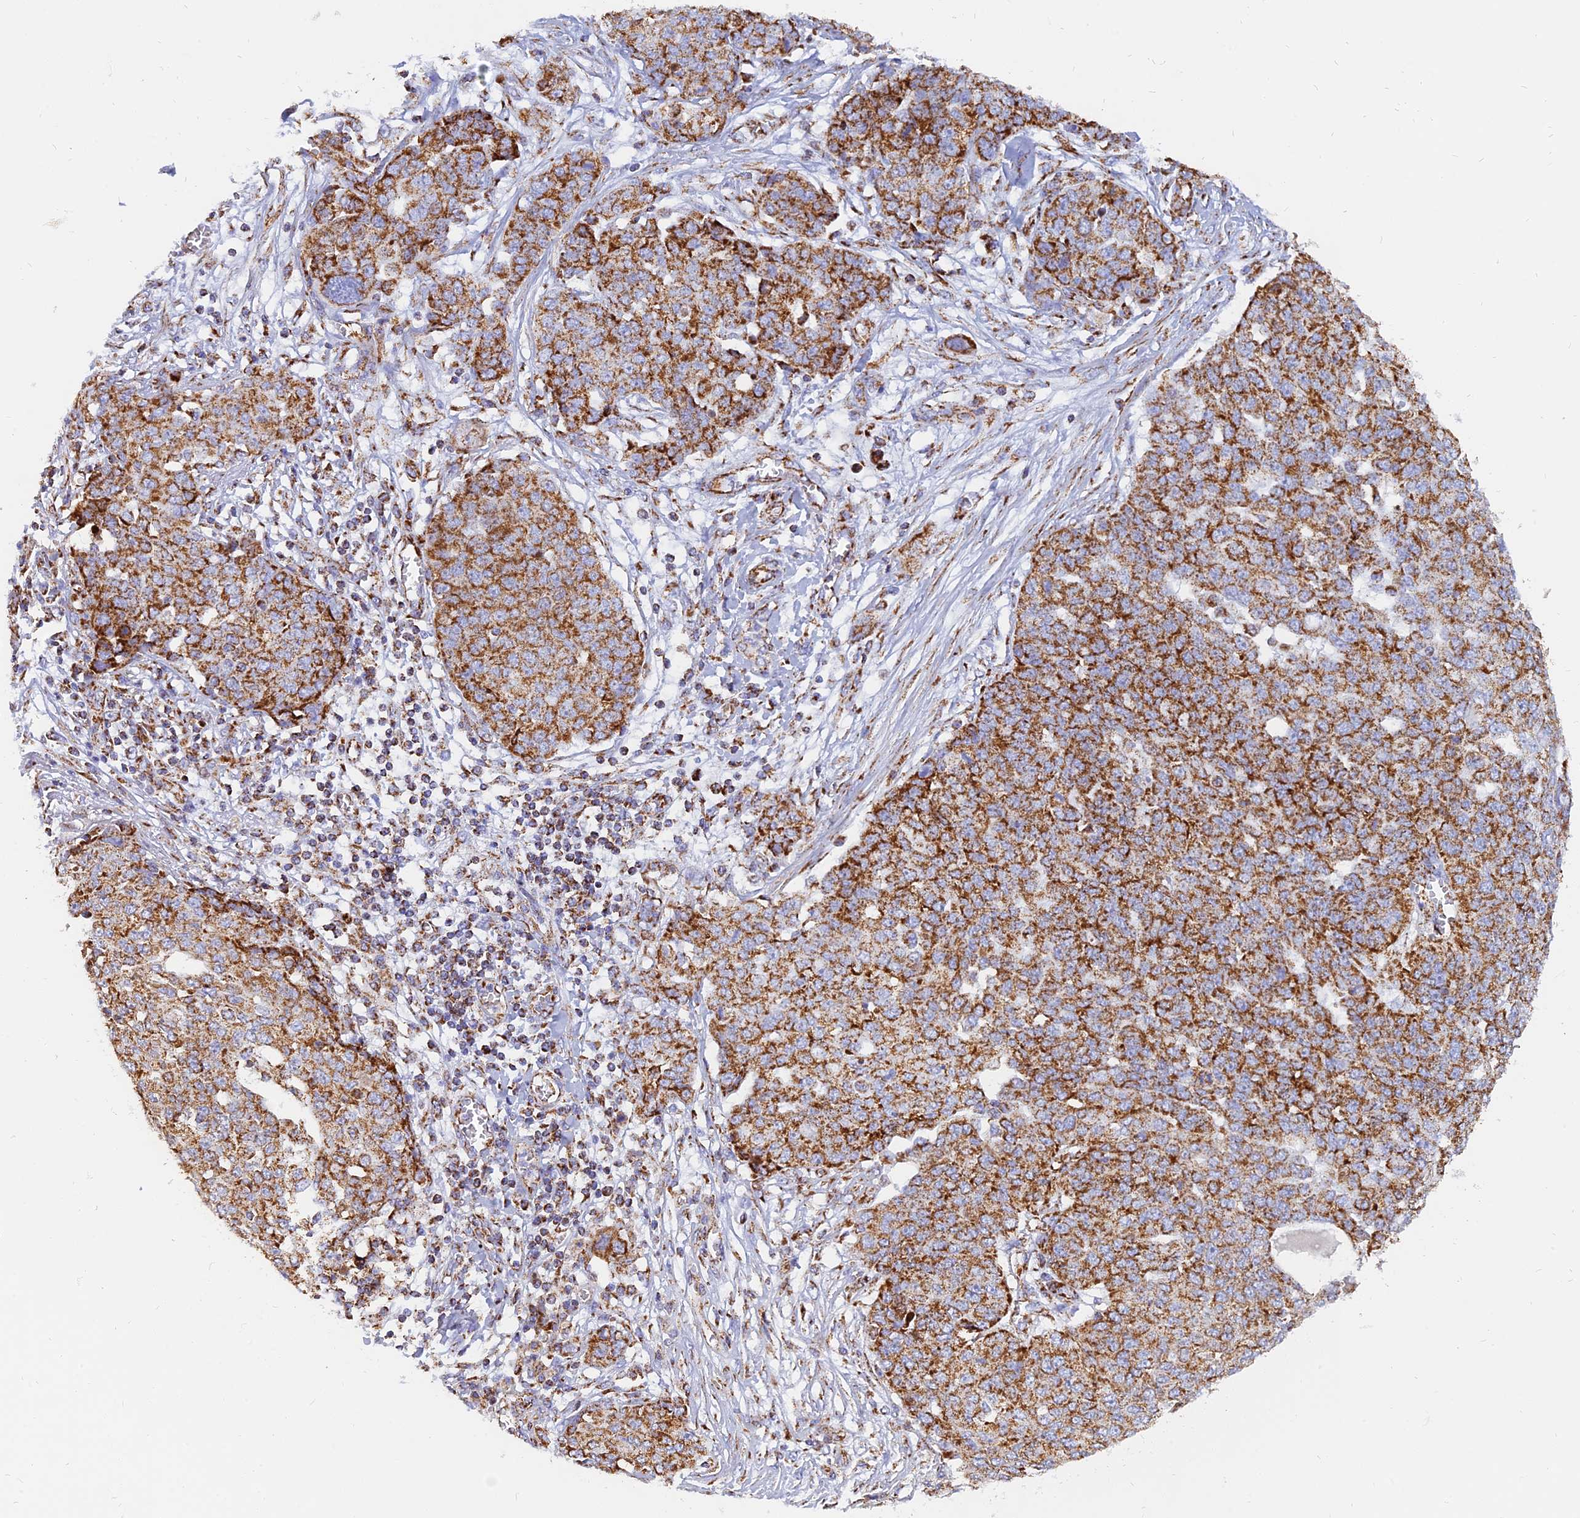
{"staining": {"intensity": "strong", "quantity": ">75%", "location": "cytoplasmic/membranous"}, "tissue": "ovarian cancer", "cell_type": "Tumor cells", "image_type": "cancer", "snomed": [{"axis": "morphology", "description": "Cystadenocarcinoma, serous, NOS"}, {"axis": "topography", "description": "Soft tissue"}, {"axis": "topography", "description": "Ovary"}], "caption": "Human ovarian cancer (serous cystadenocarcinoma) stained with a protein marker demonstrates strong staining in tumor cells.", "gene": "NDUFB6", "patient": {"sex": "female", "age": 57}}